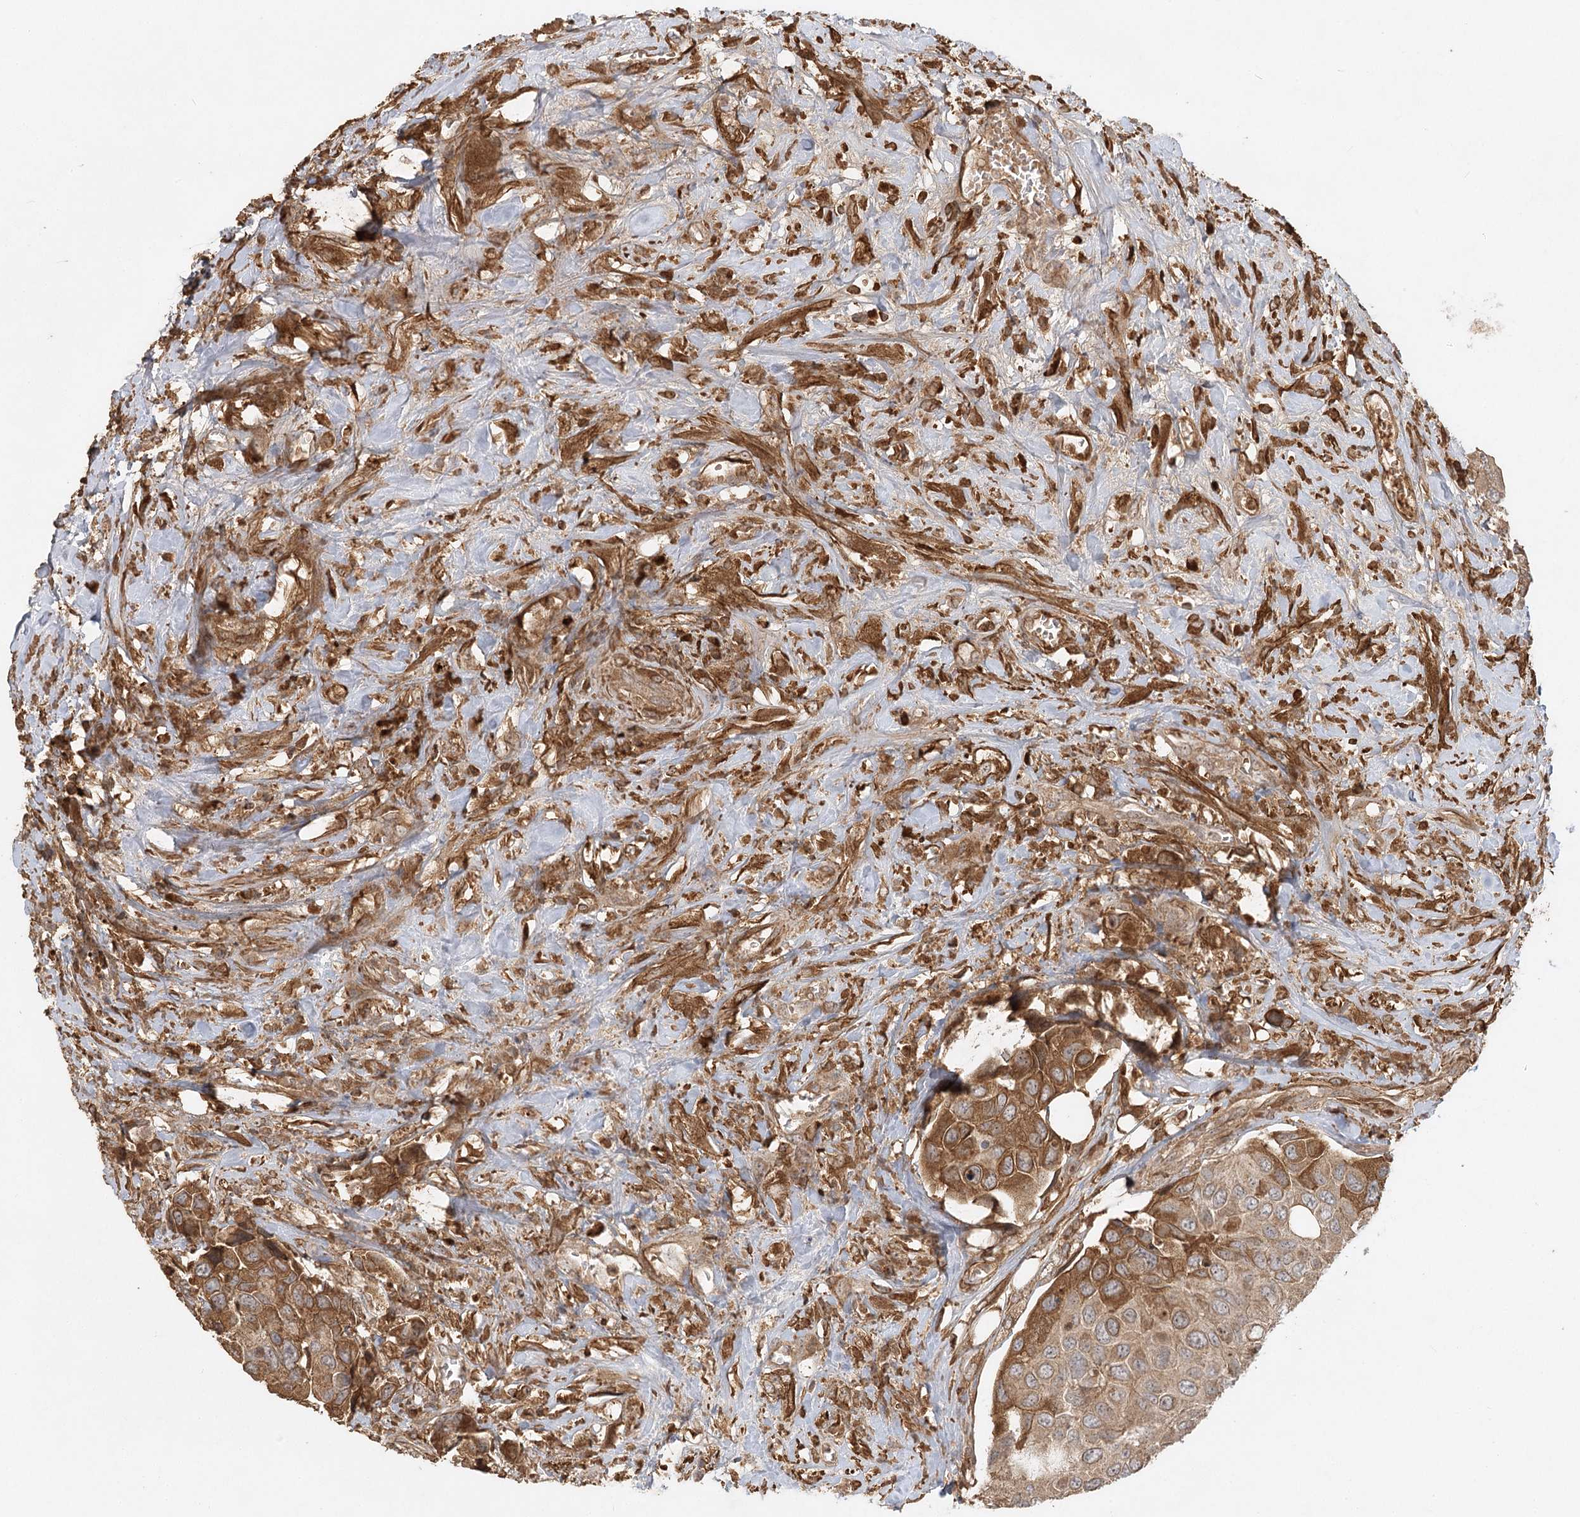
{"staining": {"intensity": "moderate", "quantity": "25%-75%", "location": "cytoplasmic/membranous"}, "tissue": "urothelial cancer", "cell_type": "Tumor cells", "image_type": "cancer", "snomed": [{"axis": "morphology", "description": "Urothelial carcinoma, High grade"}, {"axis": "topography", "description": "Urinary bladder"}], "caption": "High-grade urothelial carcinoma stained with a protein marker displays moderate staining in tumor cells.", "gene": "ARL13A", "patient": {"sex": "male", "age": 74}}